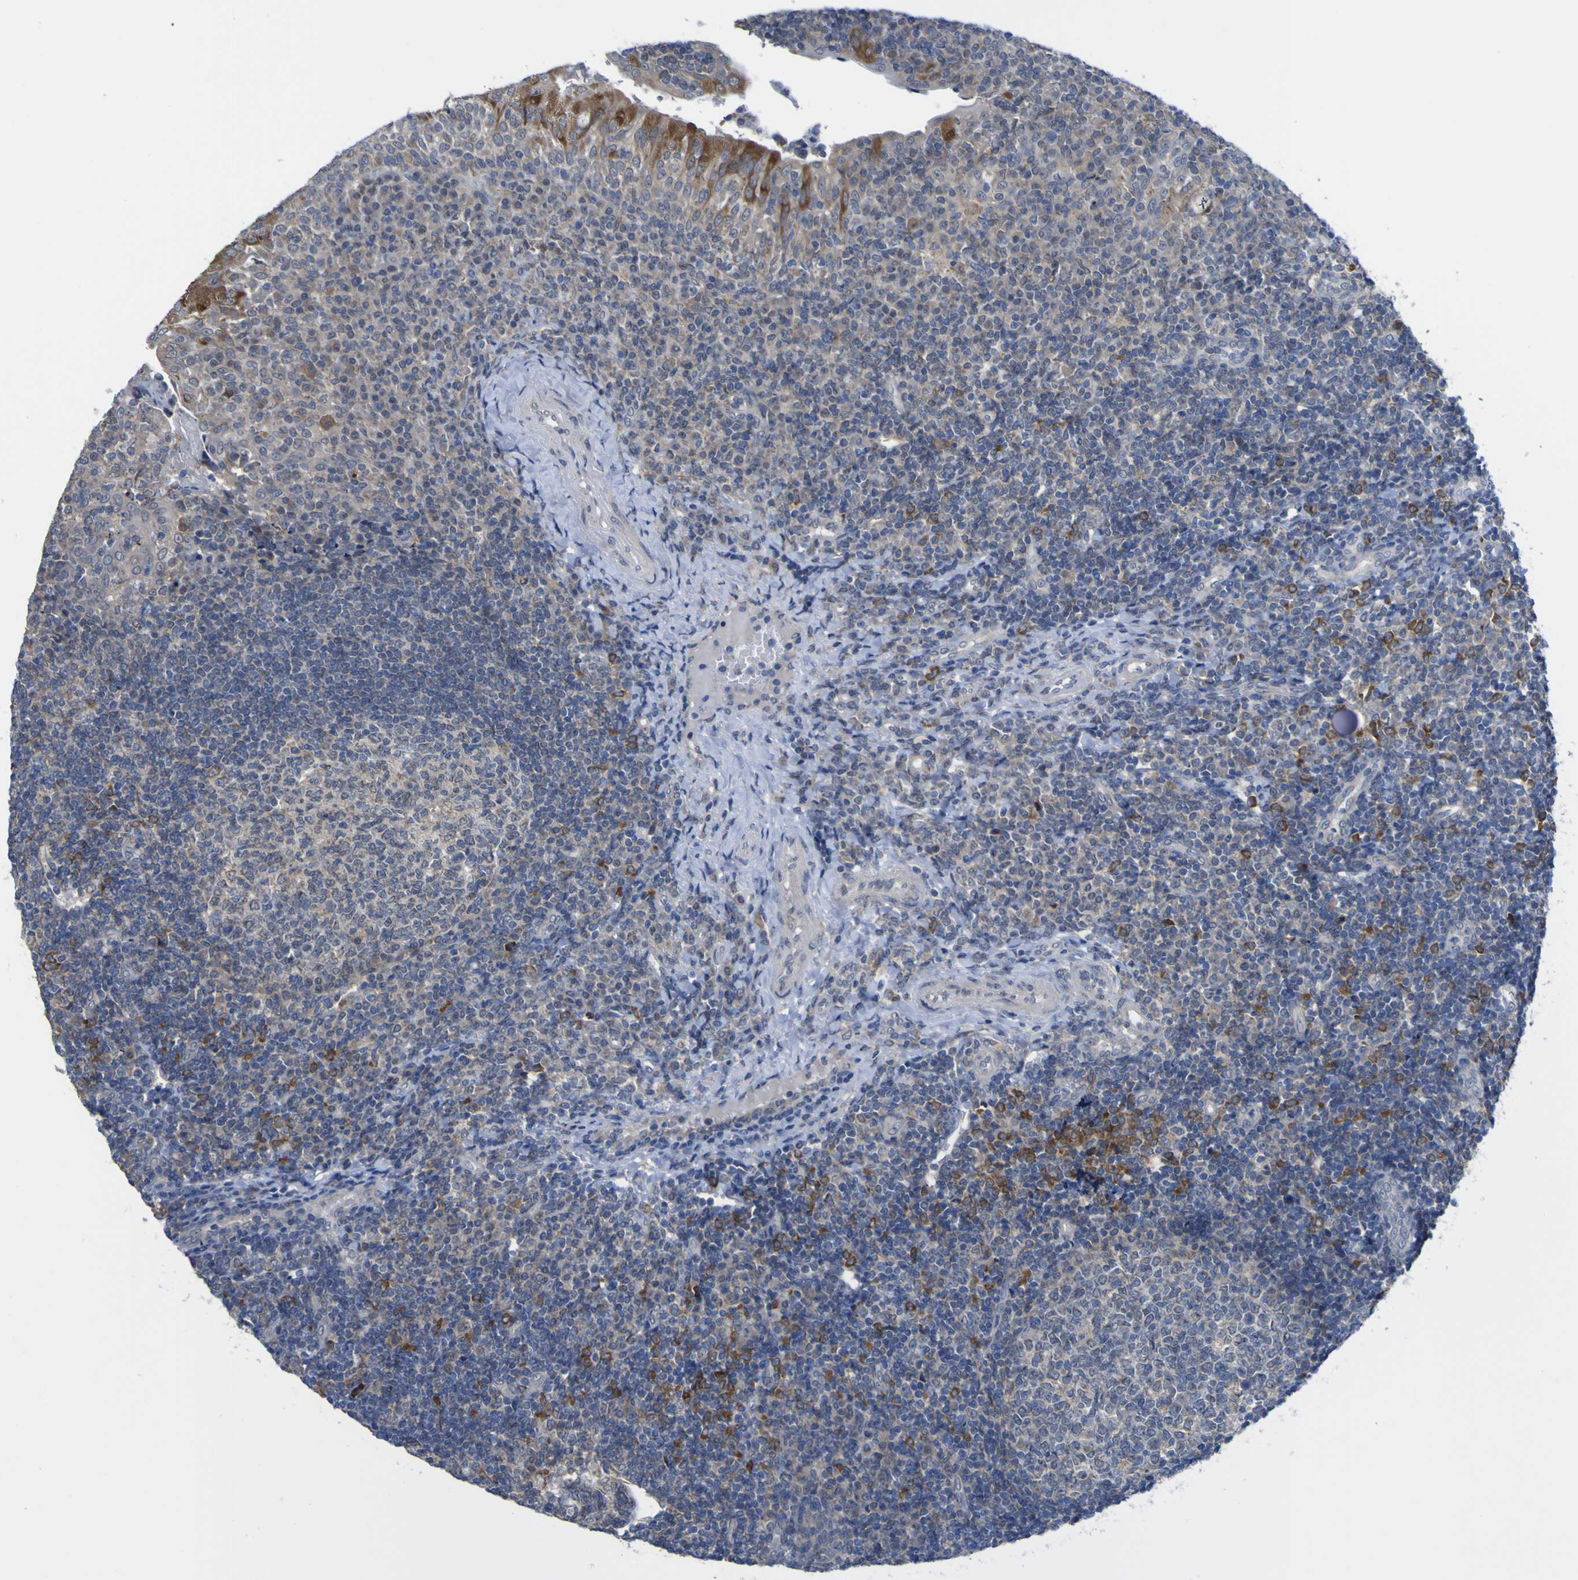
{"staining": {"intensity": "negative", "quantity": "none", "location": "none"}, "tissue": "tonsil", "cell_type": "Germinal center cells", "image_type": "normal", "snomed": [{"axis": "morphology", "description": "Normal tissue, NOS"}, {"axis": "topography", "description": "Tonsil"}], "caption": "Tonsil was stained to show a protein in brown. There is no significant positivity in germinal center cells. (DAB (3,3'-diaminobenzidine) immunohistochemistry (IHC) visualized using brightfield microscopy, high magnification).", "gene": "TNFRSF11A", "patient": {"sex": "female", "age": 40}}